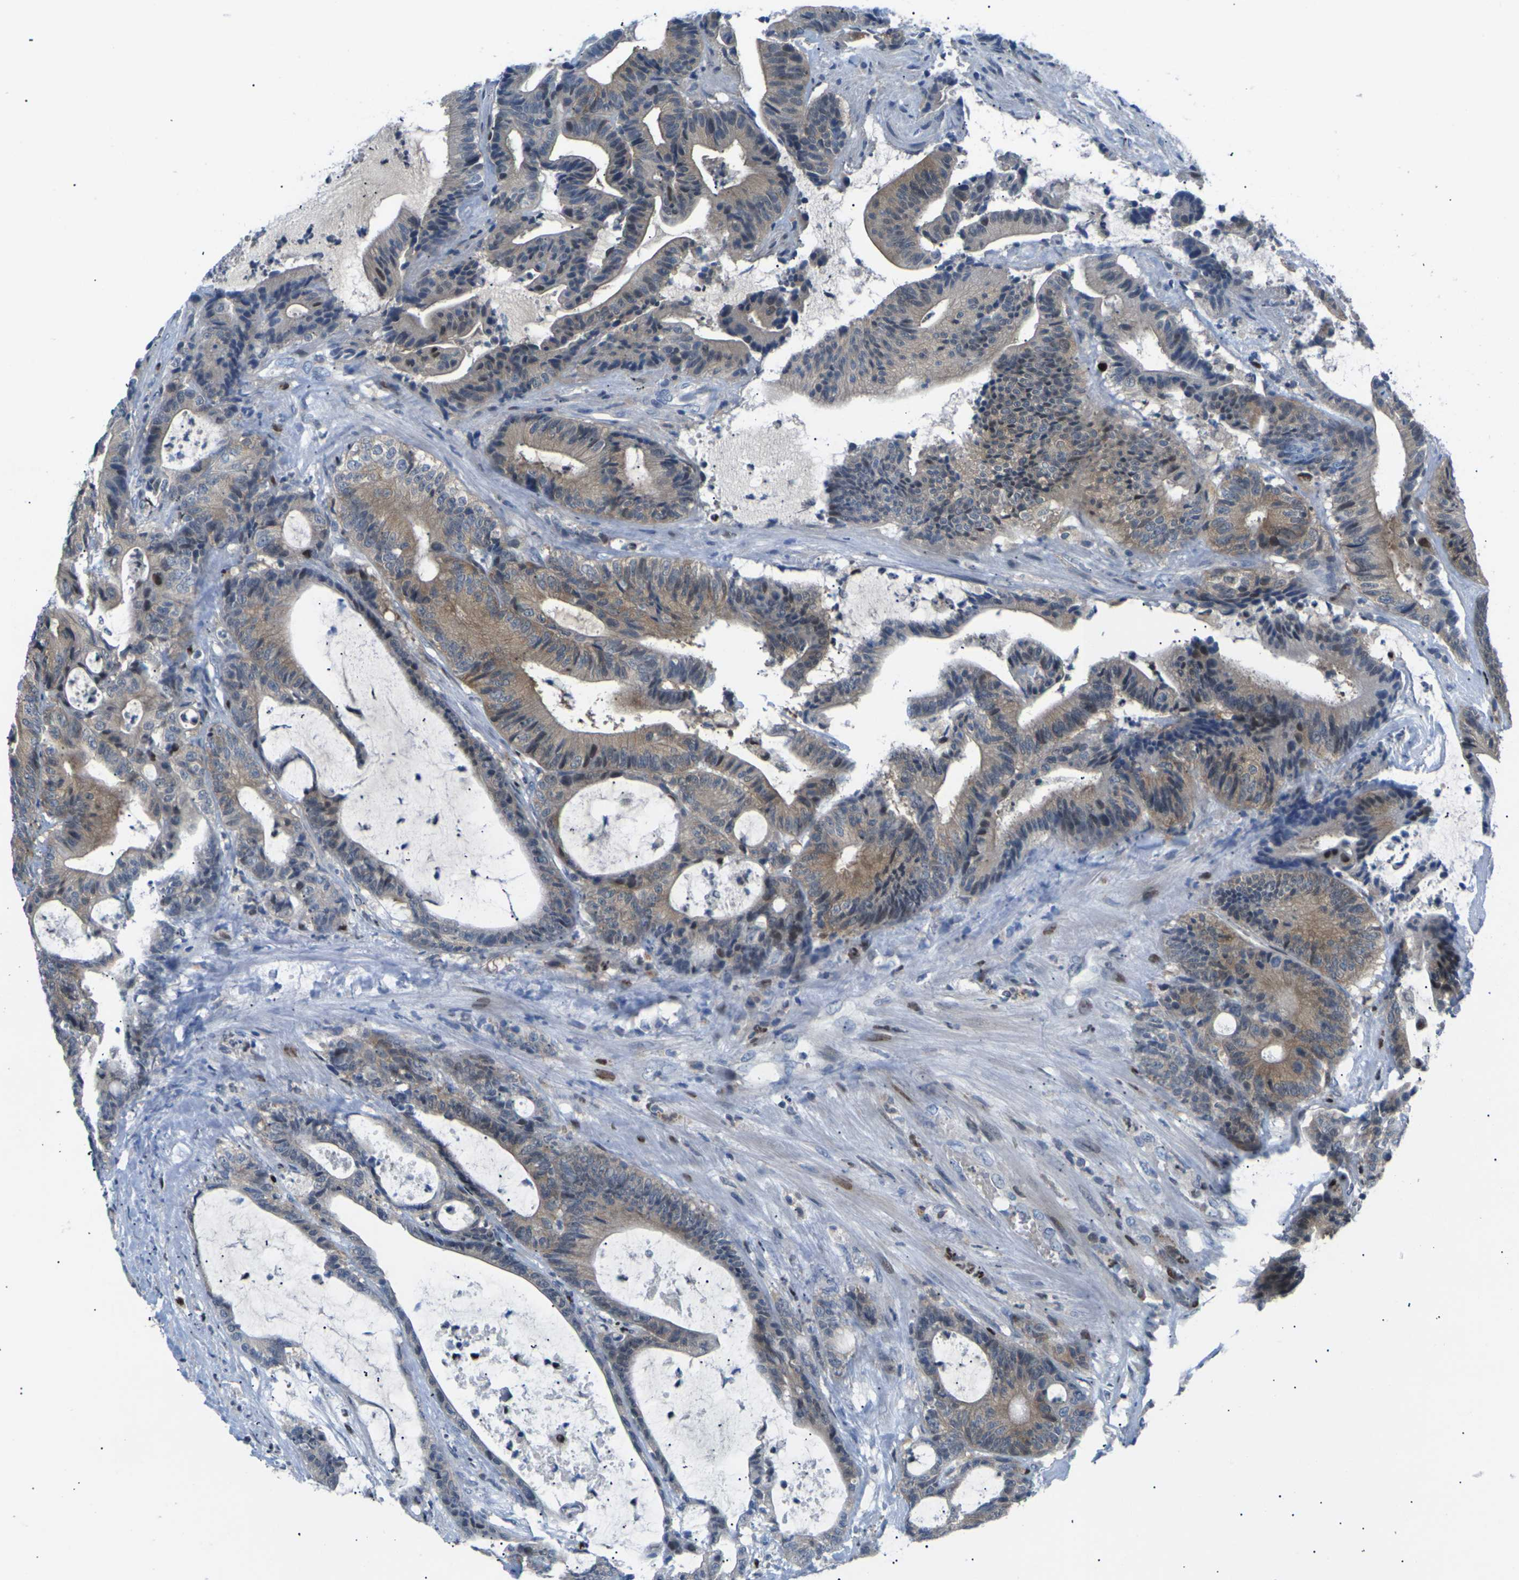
{"staining": {"intensity": "moderate", "quantity": "25%-75%", "location": "cytoplasmic/membranous"}, "tissue": "colorectal cancer", "cell_type": "Tumor cells", "image_type": "cancer", "snomed": [{"axis": "morphology", "description": "Adenocarcinoma, NOS"}, {"axis": "topography", "description": "Colon"}], "caption": "Immunohistochemical staining of human colorectal cancer (adenocarcinoma) demonstrates medium levels of moderate cytoplasmic/membranous positivity in approximately 25%-75% of tumor cells.", "gene": "RPS6KA3", "patient": {"sex": "female", "age": 84}}